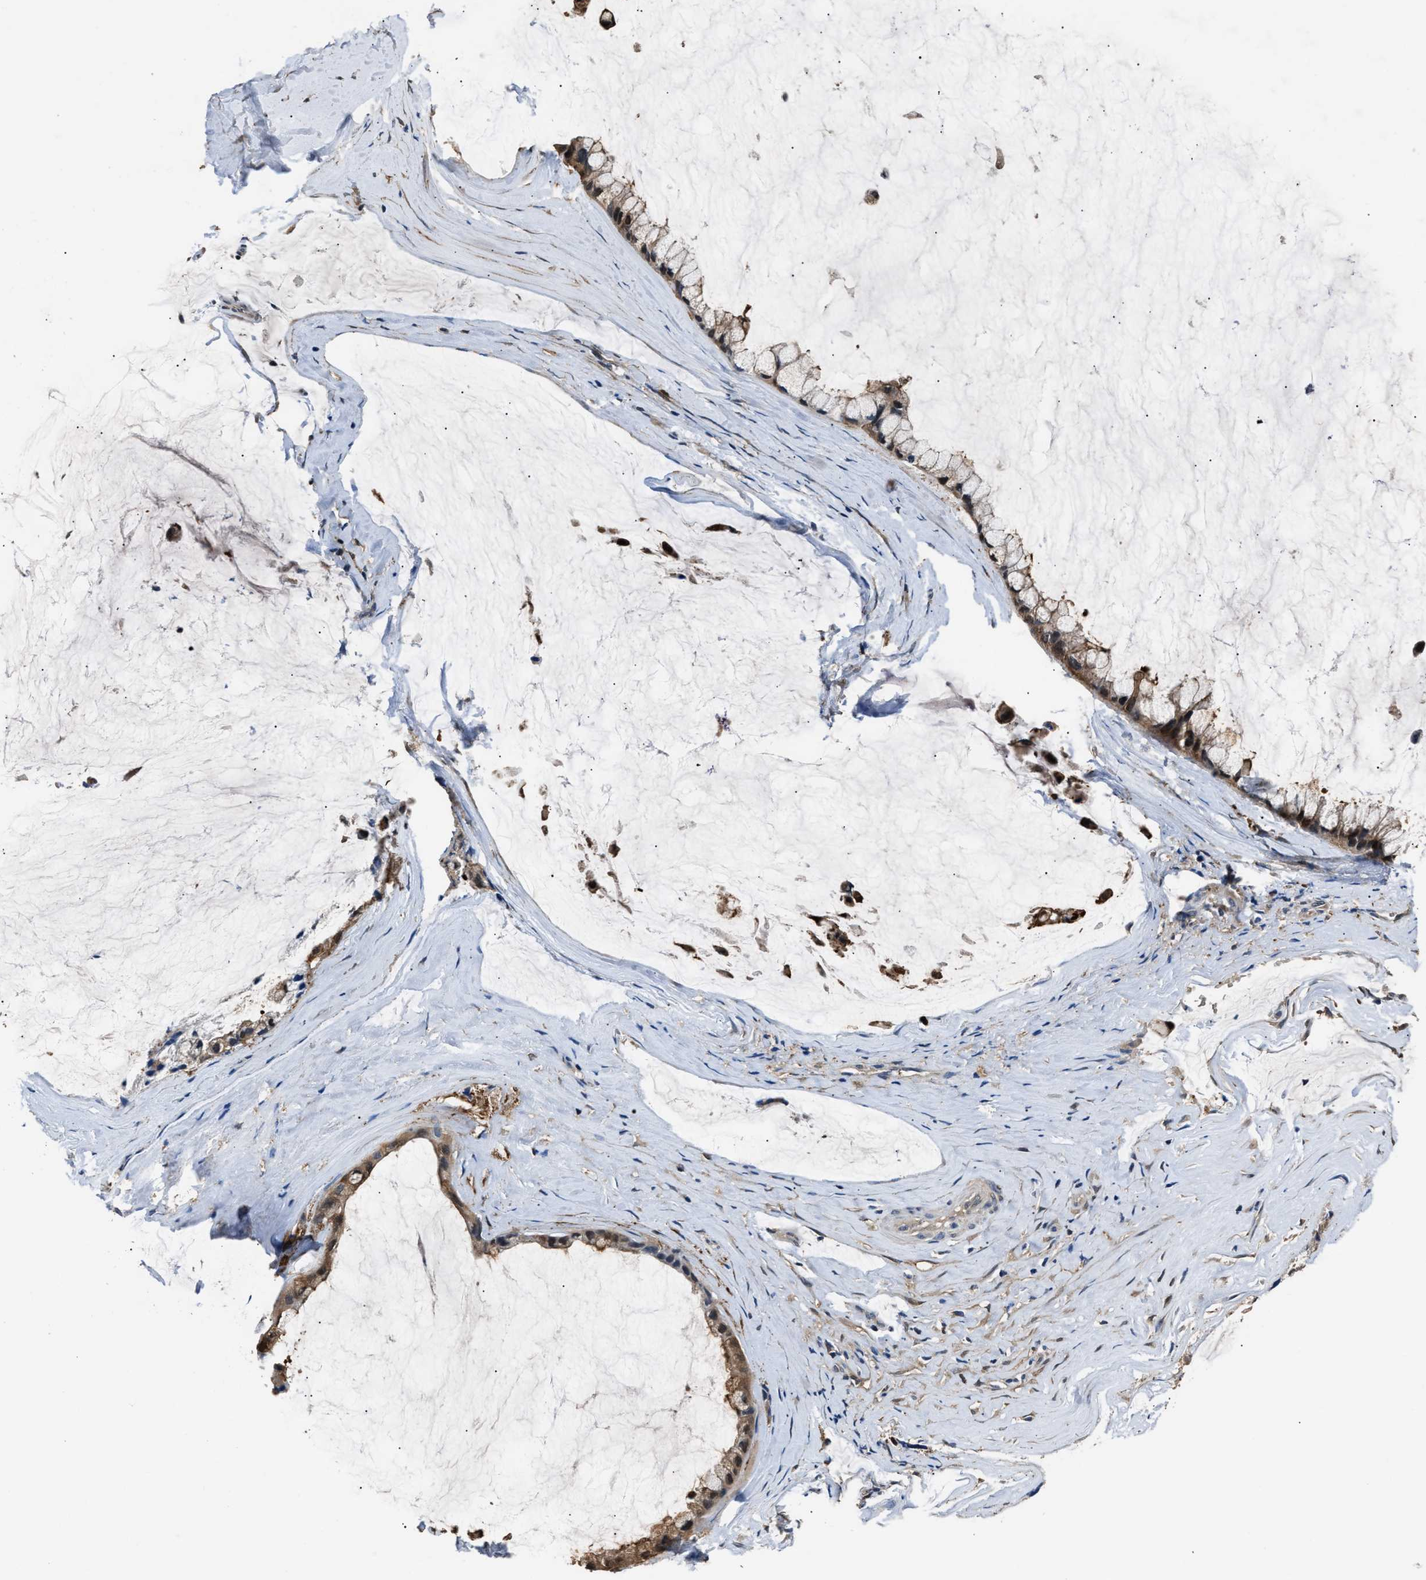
{"staining": {"intensity": "moderate", "quantity": ">75%", "location": "cytoplasmic/membranous"}, "tissue": "ovarian cancer", "cell_type": "Tumor cells", "image_type": "cancer", "snomed": [{"axis": "morphology", "description": "Cystadenocarcinoma, mucinous, NOS"}, {"axis": "topography", "description": "Ovary"}], "caption": "Ovarian mucinous cystadenocarcinoma stained for a protein displays moderate cytoplasmic/membranous positivity in tumor cells.", "gene": "GSTP1", "patient": {"sex": "female", "age": 39}}